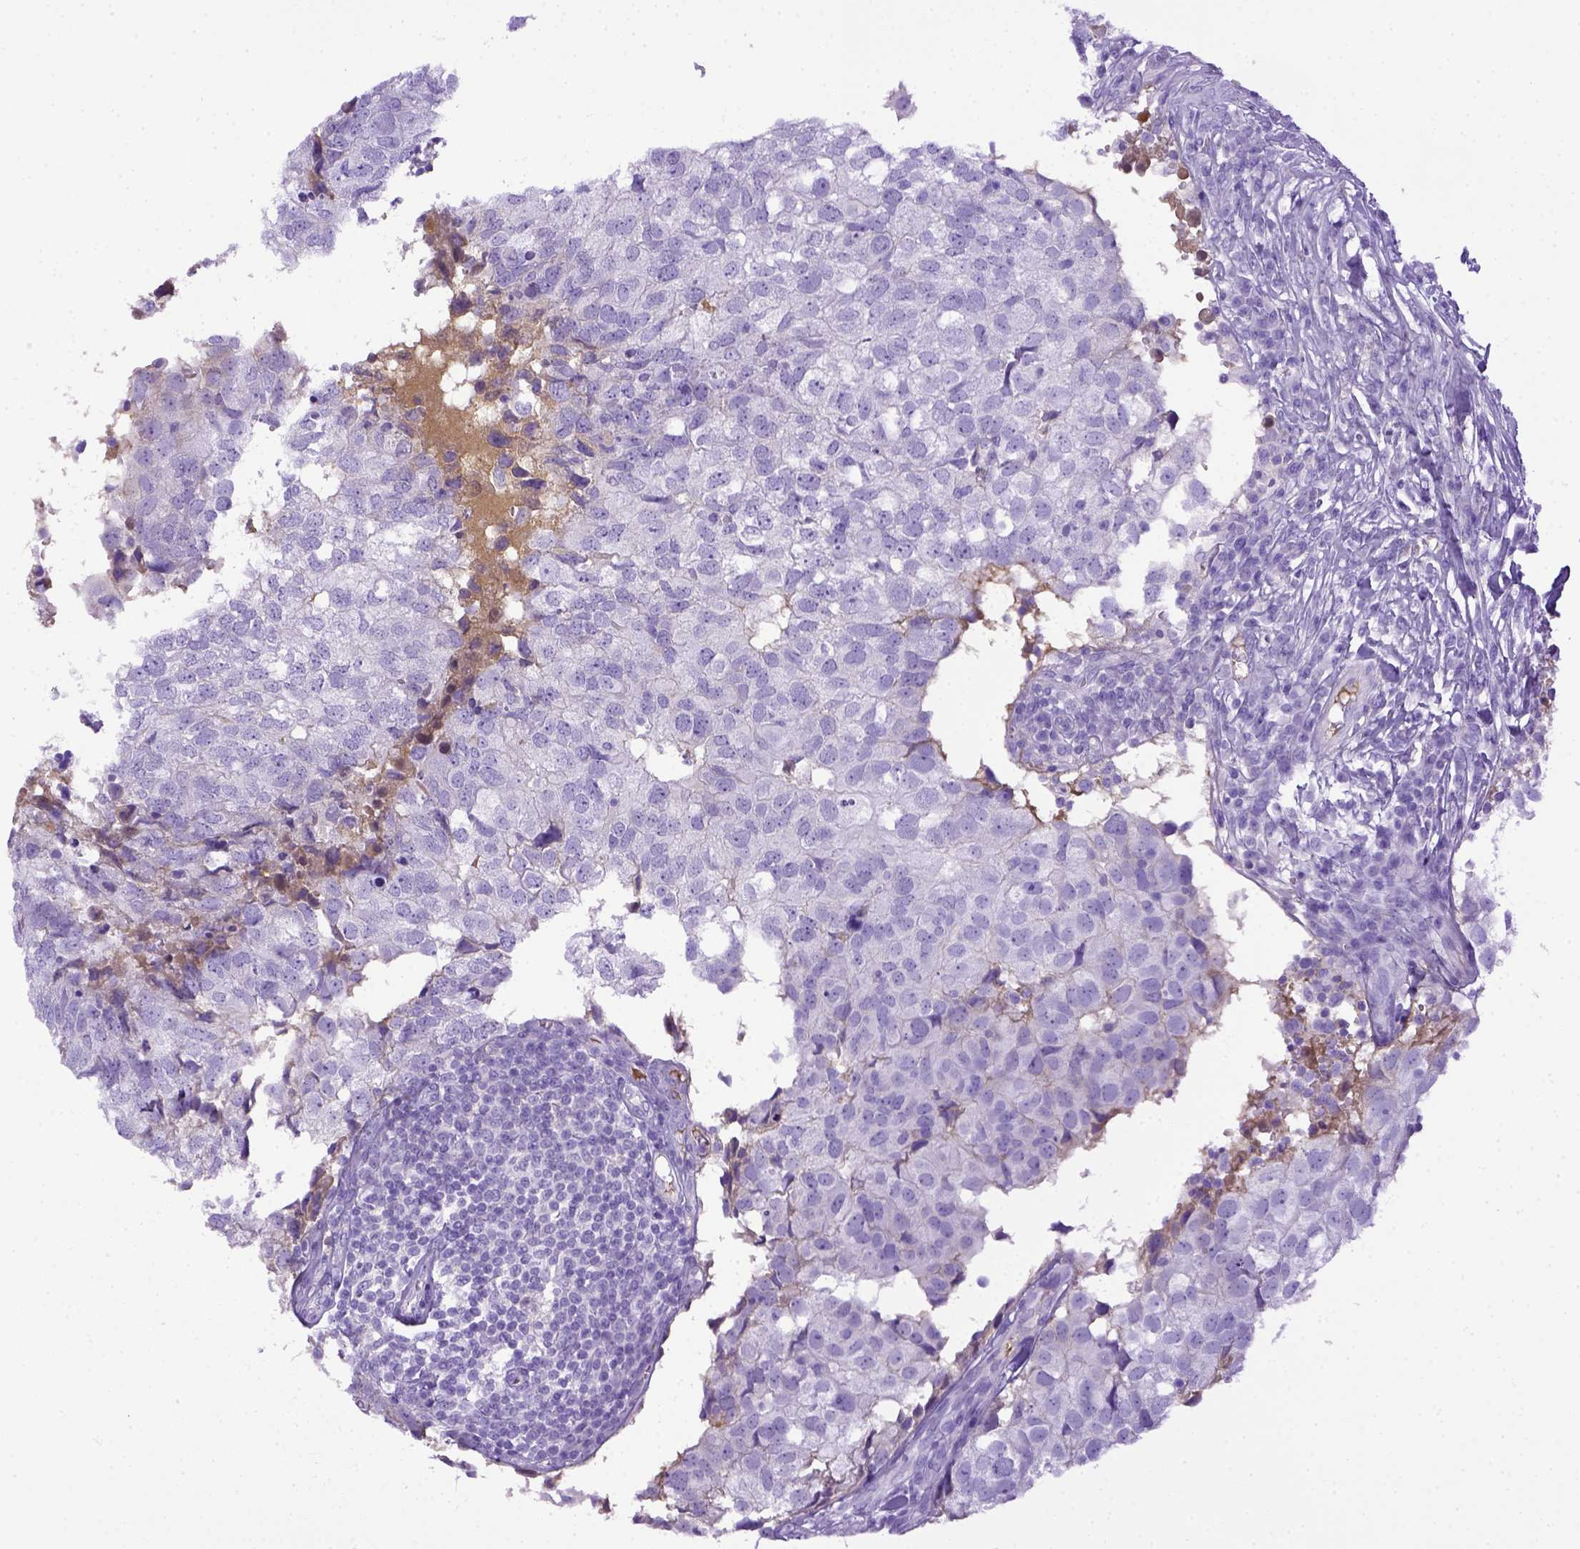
{"staining": {"intensity": "negative", "quantity": "none", "location": "none"}, "tissue": "breast cancer", "cell_type": "Tumor cells", "image_type": "cancer", "snomed": [{"axis": "morphology", "description": "Duct carcinoma"}, {"axis": "topography", "description": "Breast"}], "caption": "The photomicrograph exhibits no staining of tumor cells in infiltrating ductal carcinoma (breast).", "gene": "ITIH4", "patient": {"sex": "female", "age": 30}}